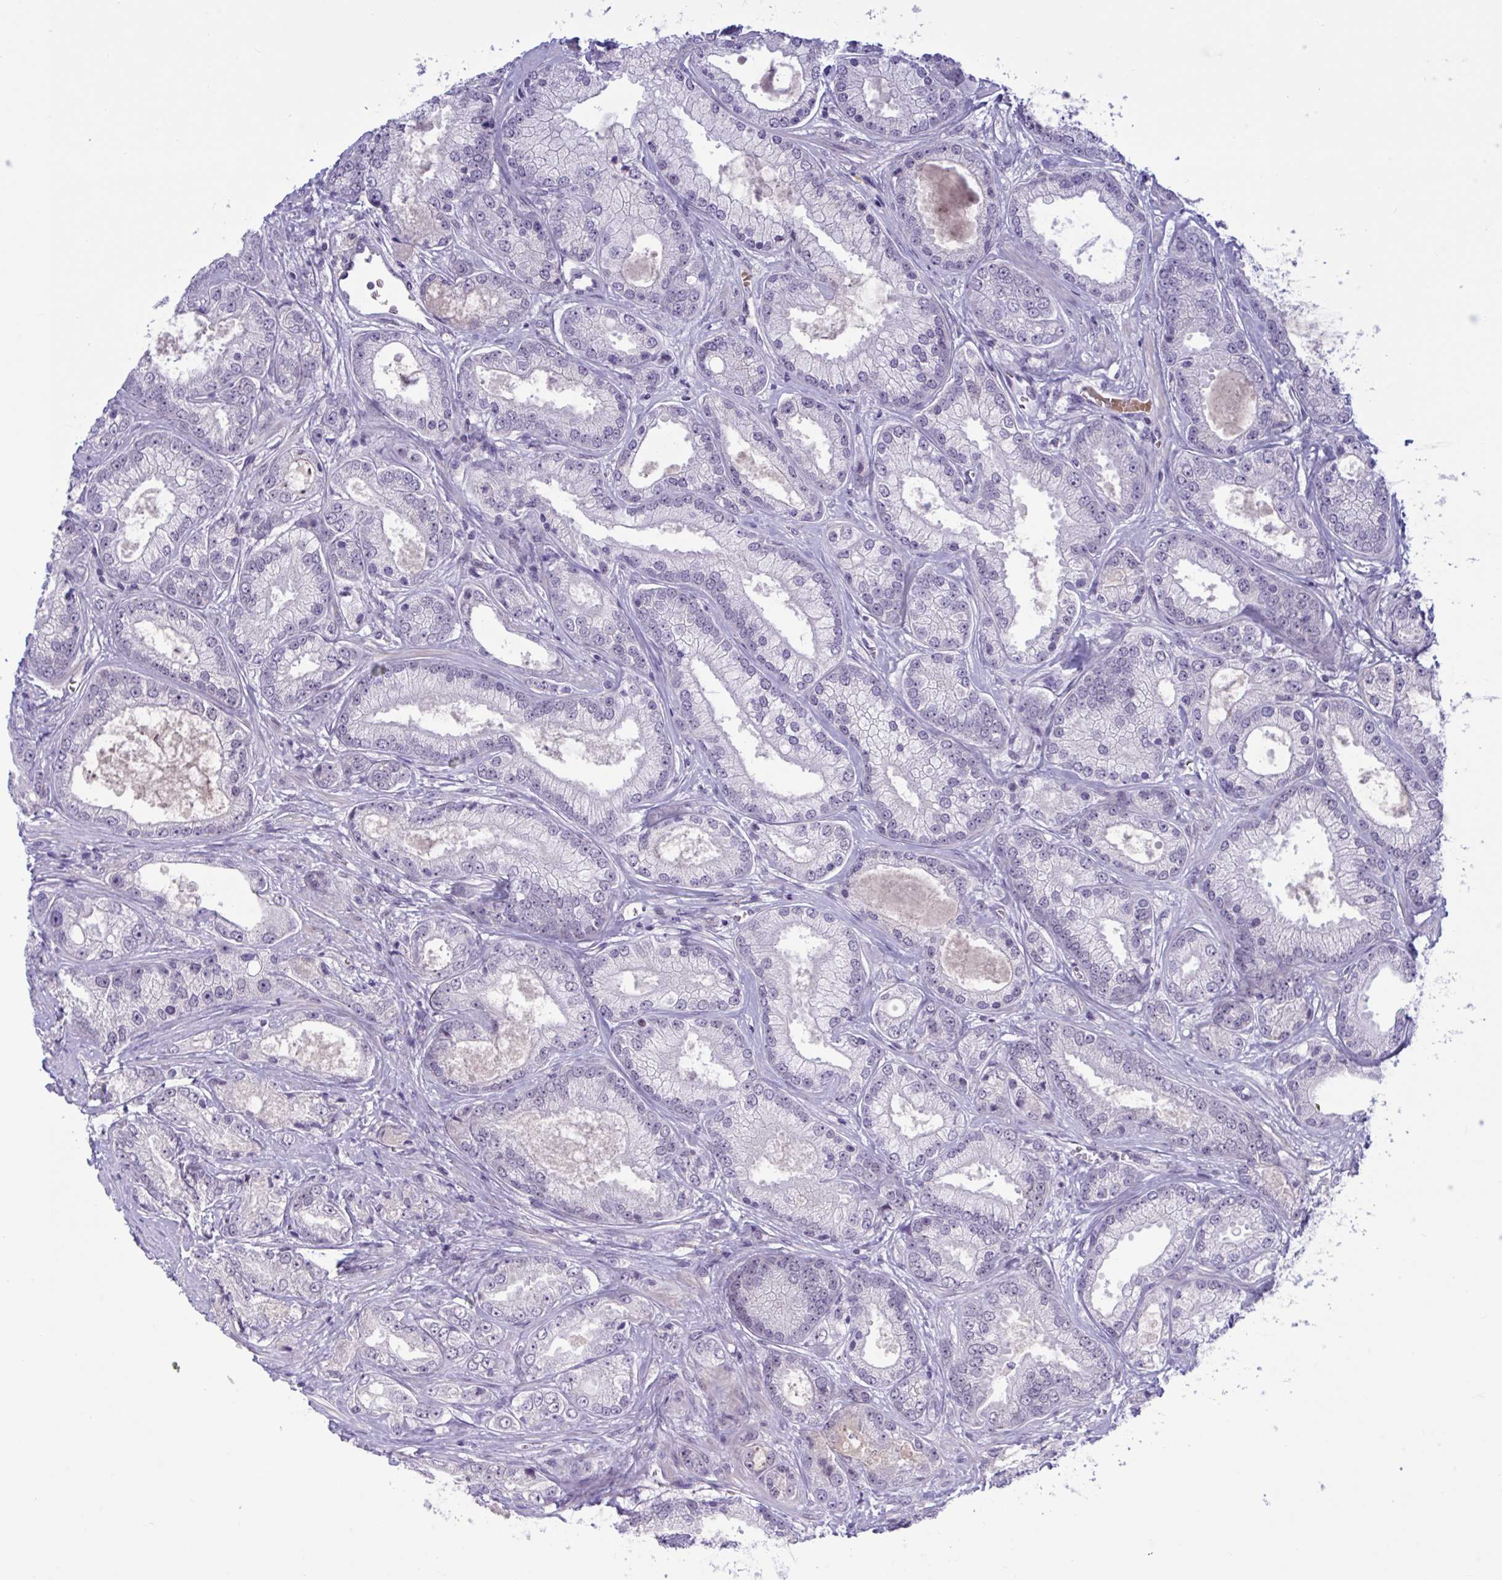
{"staining": {"intensity": "negative", "quantity": "none", "location": "none"}, "tissue": "prostate cancer", "cell_type": "Tumor cells", "image_type": "cancer", "snomed": [{"axis": "morphology", "description": "Adenocarcinoma, High grade"}, {"axis": "topography", "description": "Prostate"}], "caption": "Micrograph shows no significant protein staining in tumor cells of prostate cancer (adenocarcinoma (high-grade)).", "gene": "CNGB3", "patient": {"sex": "male", "age": 67}}